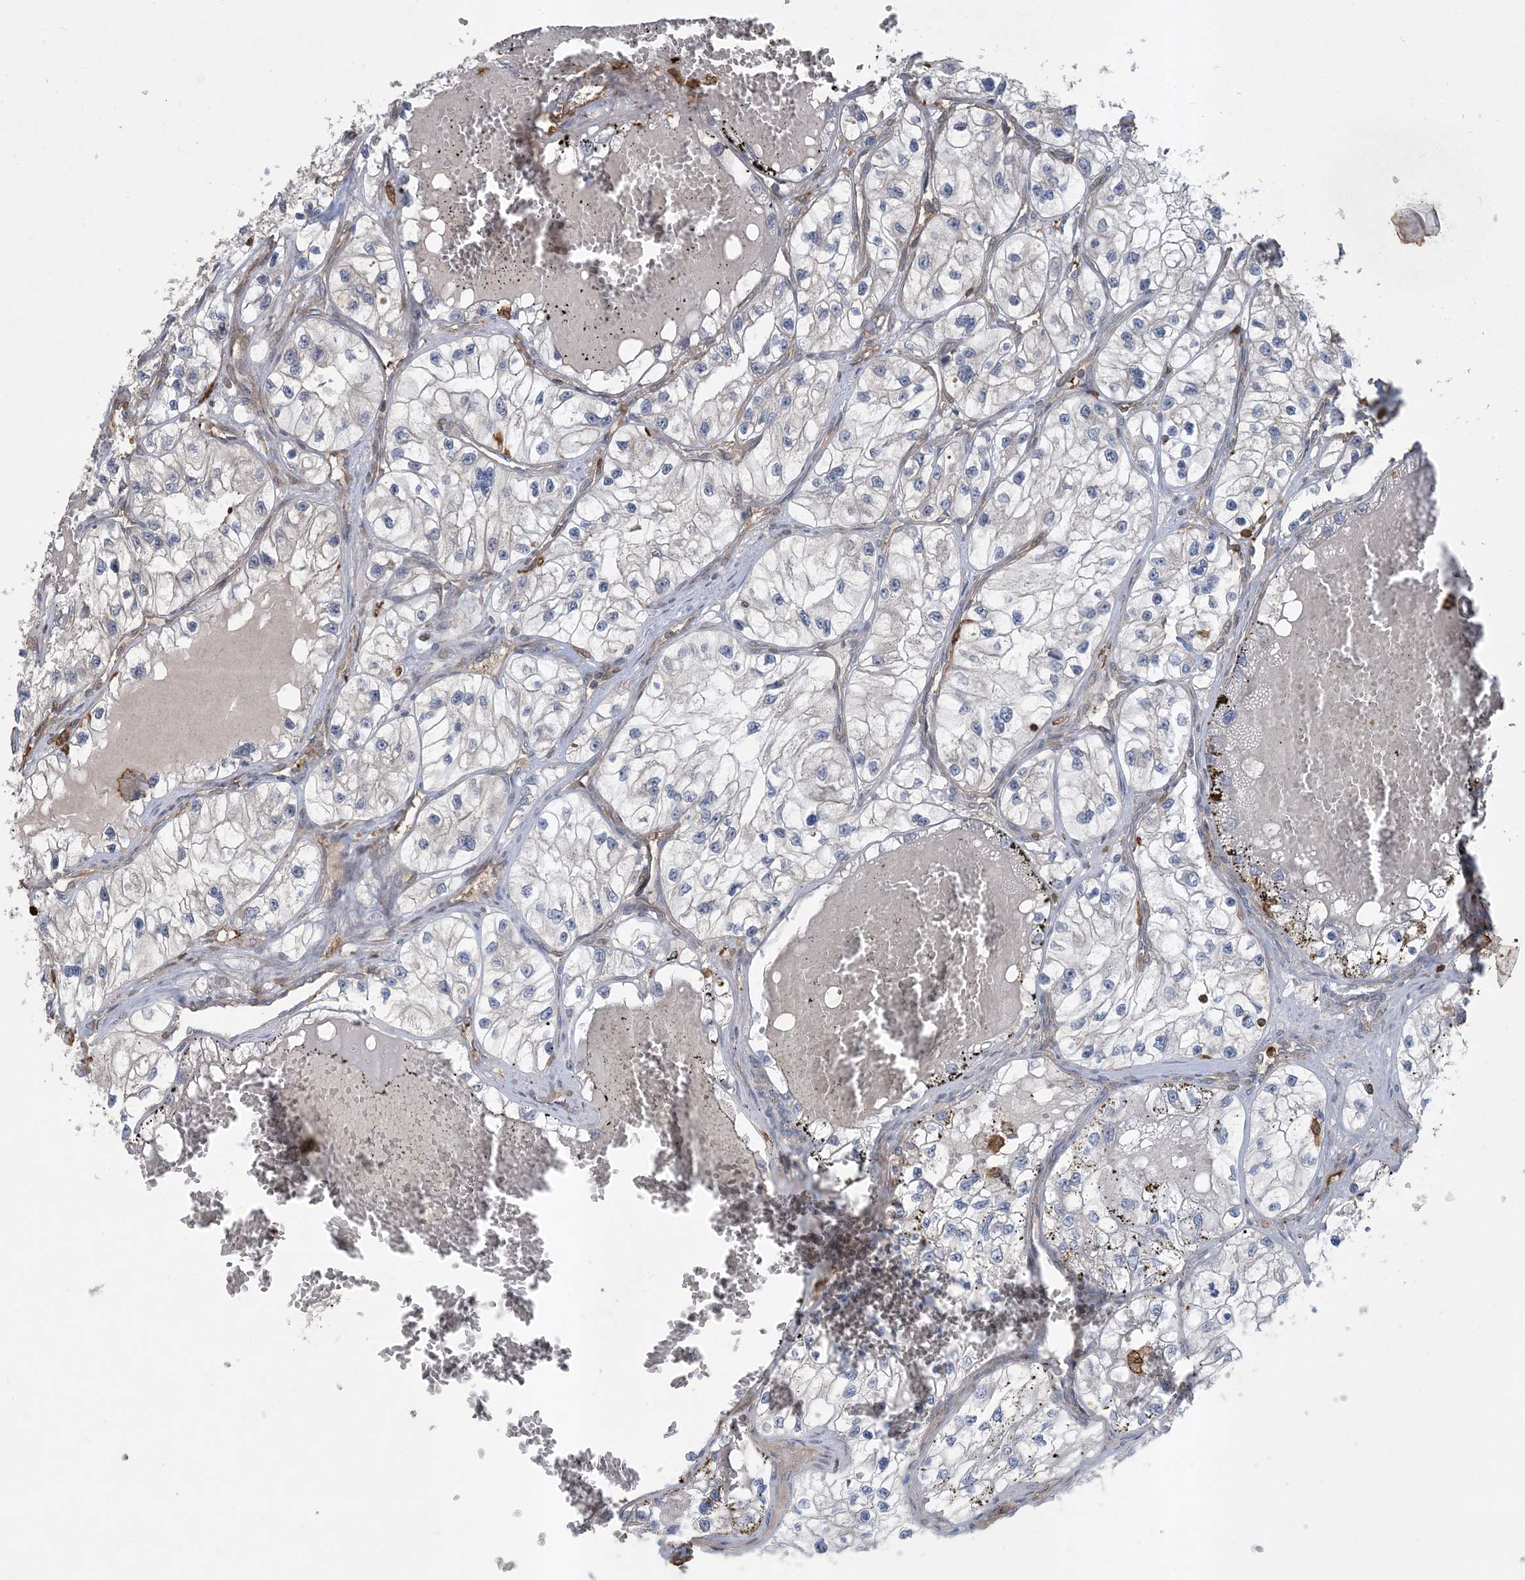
{"staining": {"intensity": "negative", "quantity": "none", "location": "none"}, "tissue": "renal cancer", "cell_type": "Tumor cells", "image_type": "cancer", "snomed": [{"axis": "morphology", "description": "Adenocarcinoma, NOS"}, {"axis": "topography", "description": "Kidney"}], "caption": "The histopathology image demonstrates no staining of tumor cells in renal cancer (adenocarcinoma).", "gene": "TMSB4X", "patient": {"sex": "female", "age": 57}}